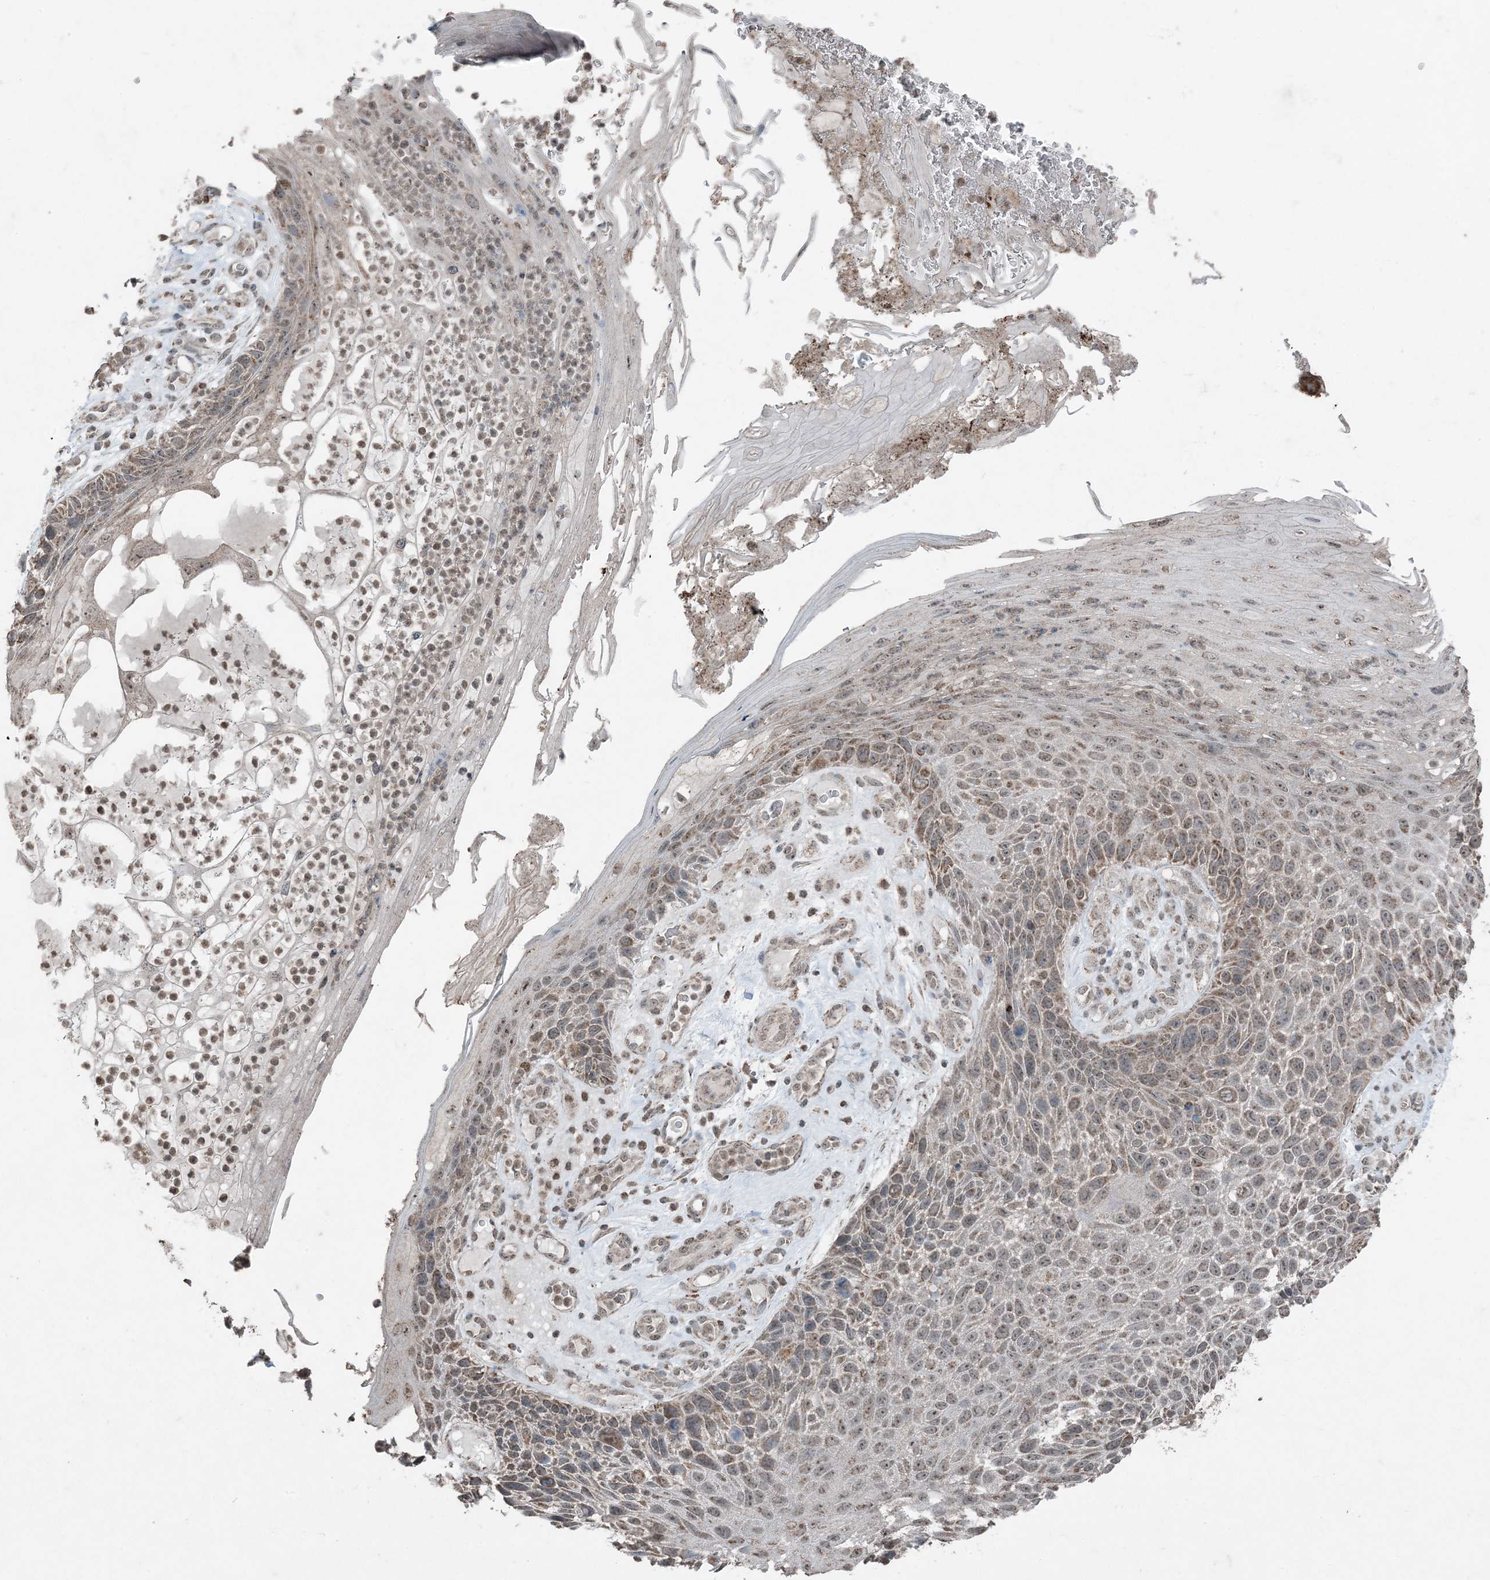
{"staining": {"intensity": "weak", "quantity": ">75%", "location": "cytoplasmic/membranous,nuclear"}, "tissue": "skin cancer", "cell_type": "Tumor cells", "image_type": "cancer", "snomed": [{"axis": "morphology", "description": "Squamous cell carcinoma, NOS"}, {"axis": "topography", "description": "Skin"}], "caption": "Human skin cancer stained with a protein marker demonstrates weak staining in tumor cells.", "gene": "GNL1", "patient": {"sex": "female", "age": 88}}